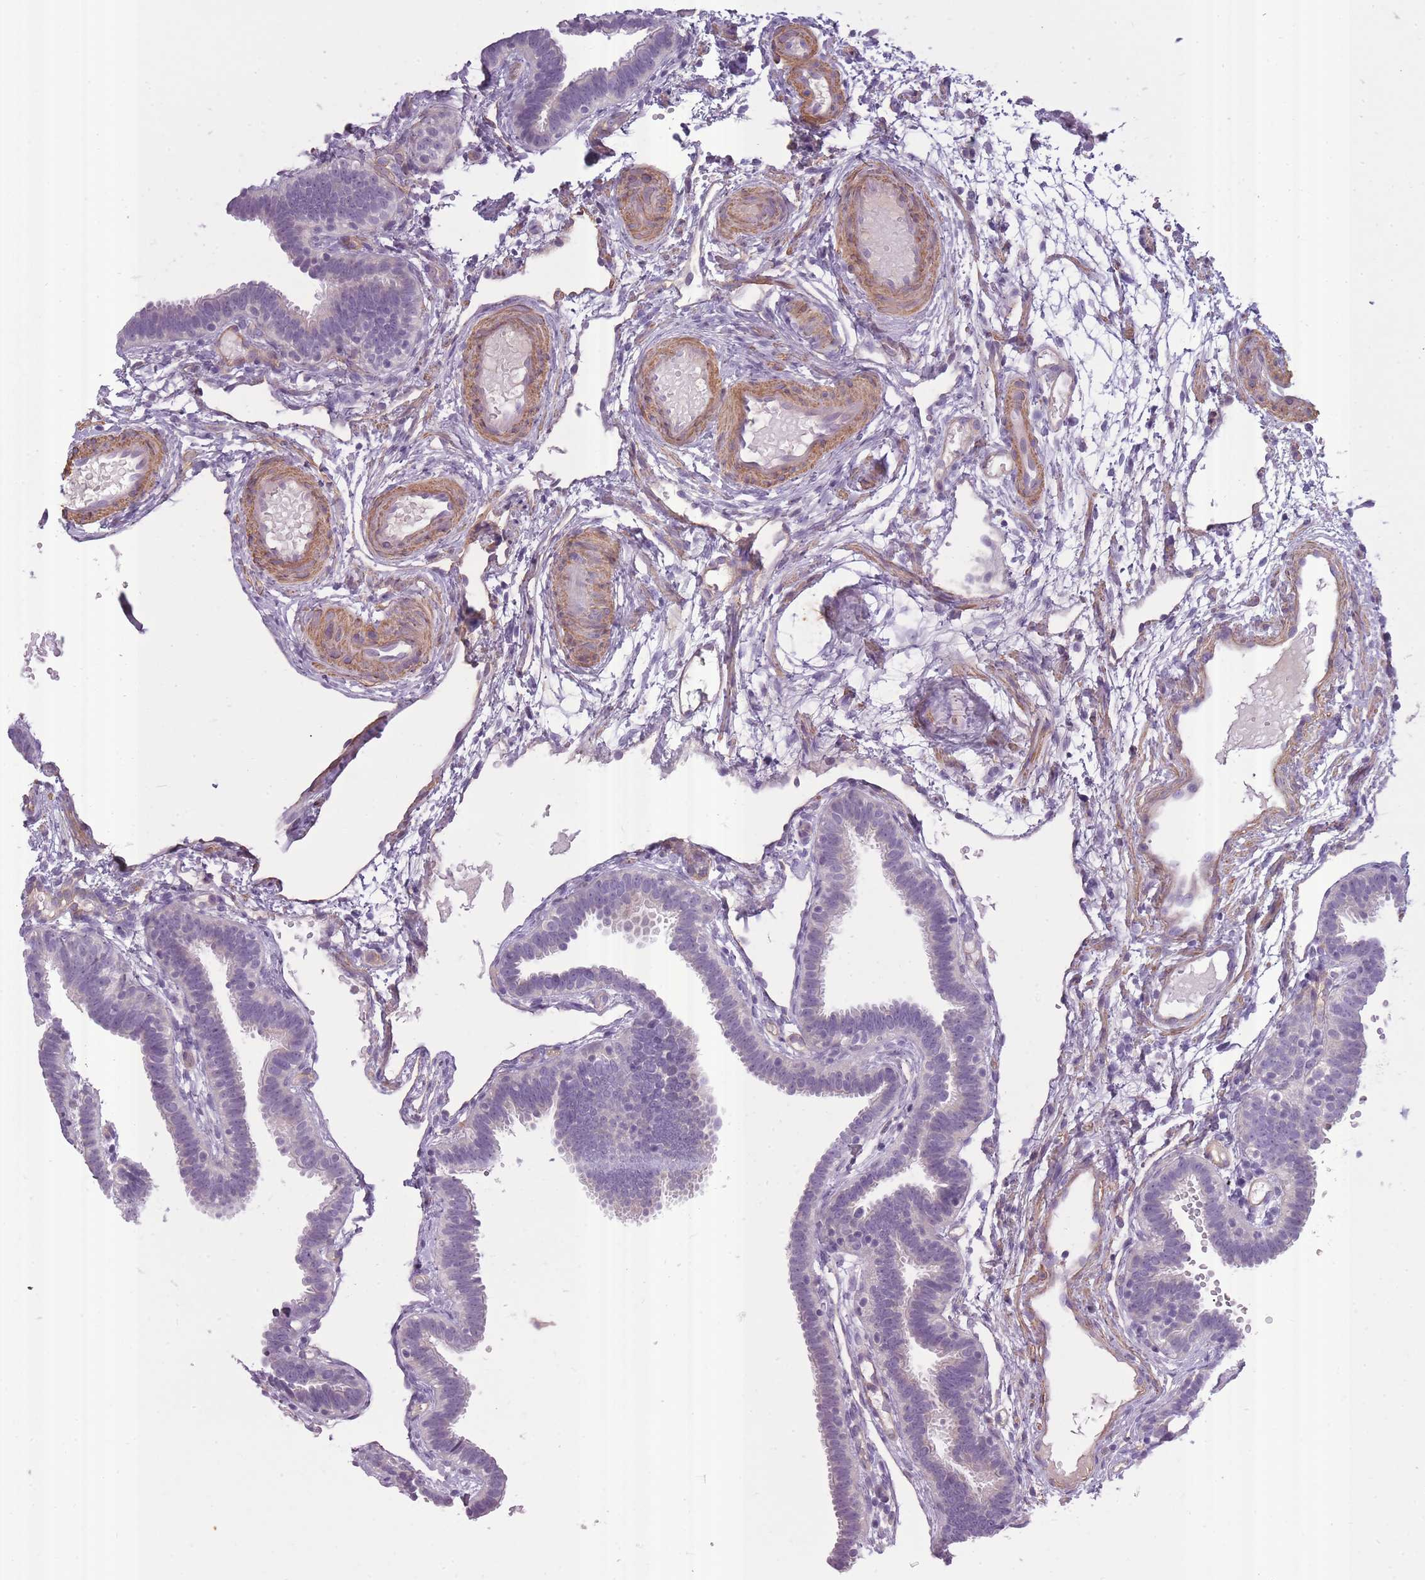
{"staining": {"intensity": "negative", "quantity": "none", "location": "none"}, "tissue": "fallopian tube", "cell_type": "Glandular cells", "image_type": "normal", "snomed": [{"axis": "morphology", "description": "Normal tissue, NOS"}, {"axis": "topography", "description": "Fallopian tube"}], "caption": "The micrograph displays no significant positivity in glandular cells of fallopian tube.", "gene": "SLC8A2", "patient": {"sex": "female", "age": 37}}